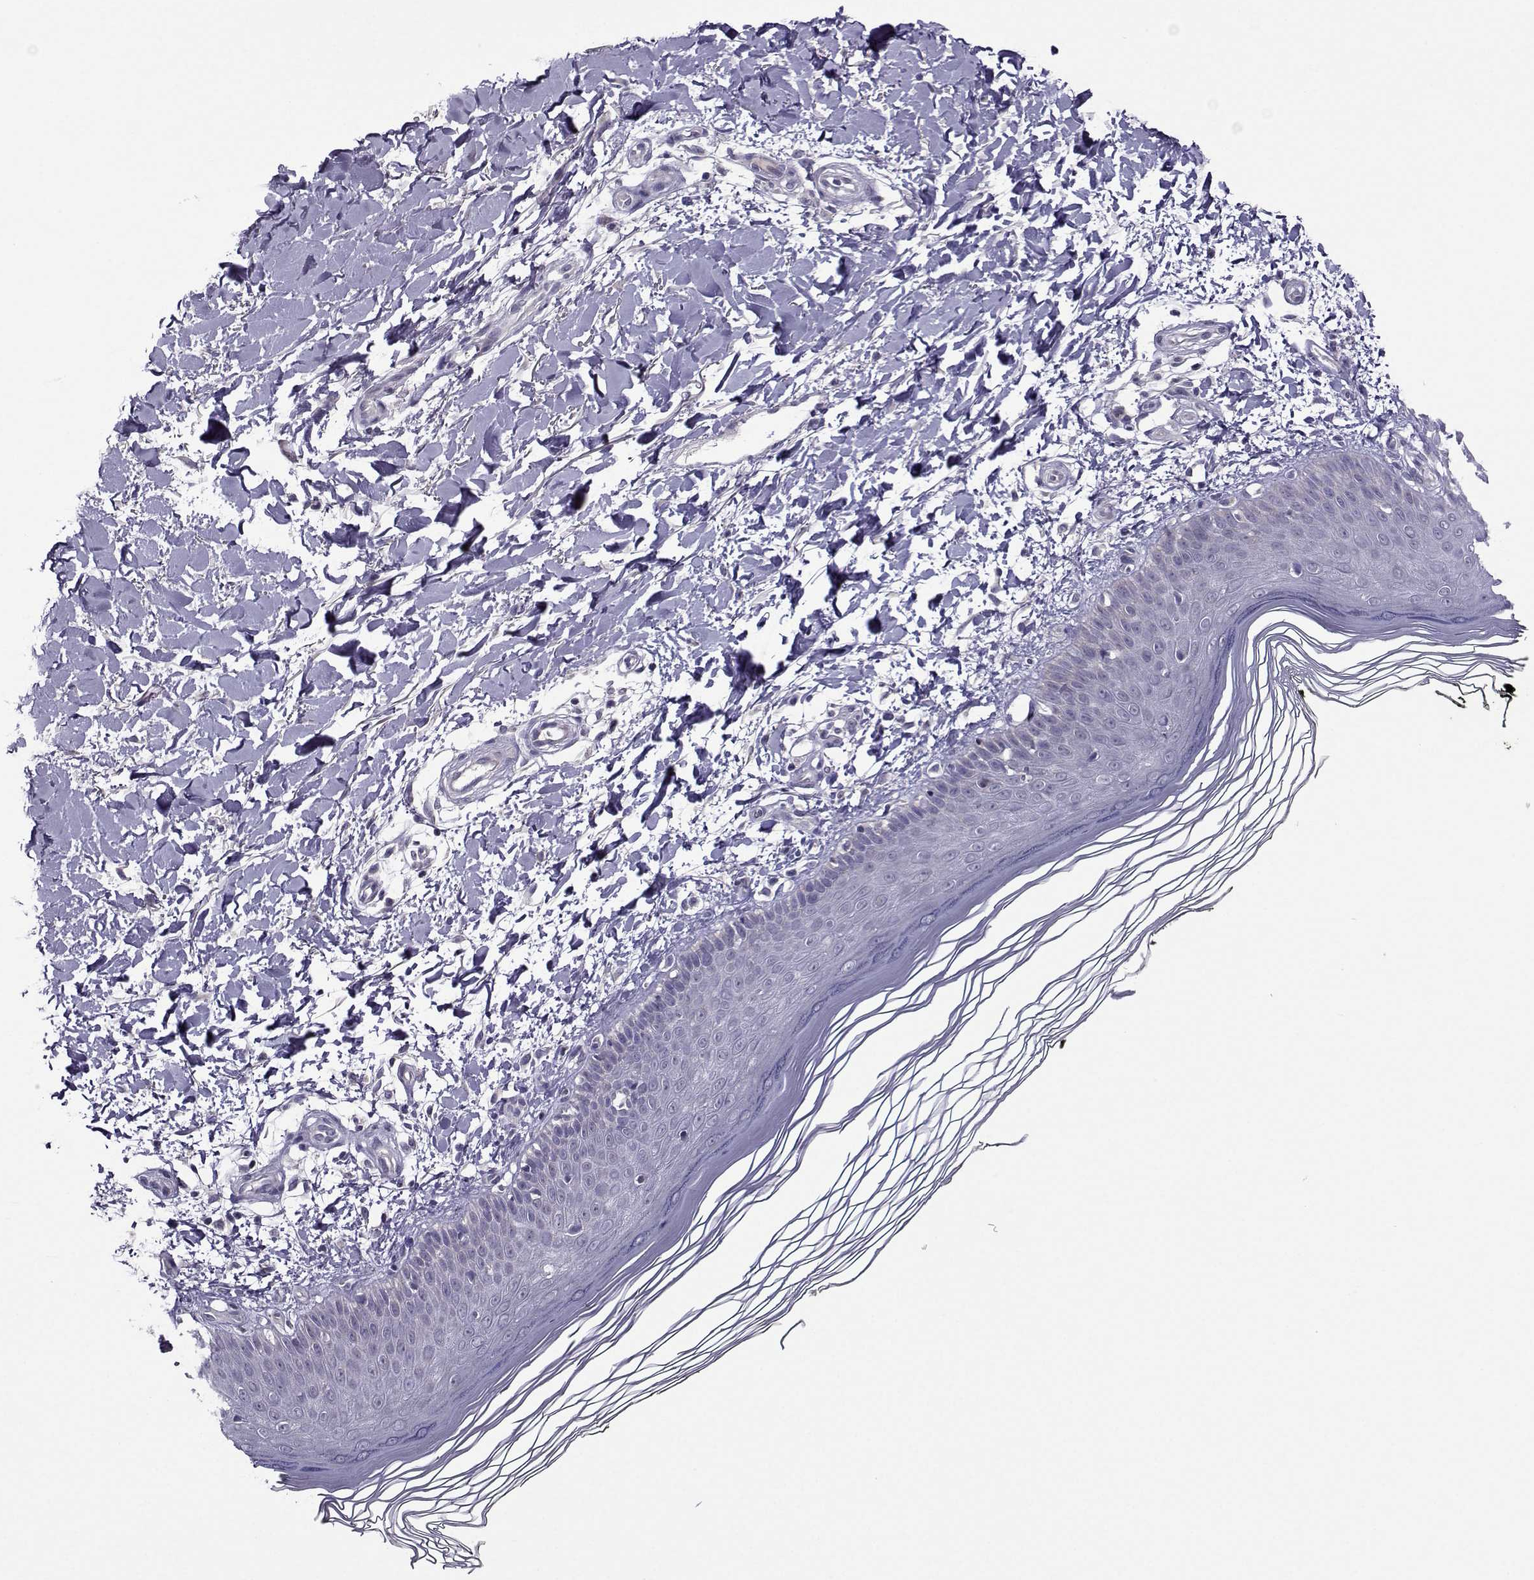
{"staining": {"intensity": "negative", "quantity": "none", "location": "none"}, "tissue": "skin", "cell_type": "Fibroblasts", "image_type": "normal", "snomed": [{"axis": "morphology", "description": "Normal tissue, NOS"}, {"axis": "topography", "description": "Skin"}], "caption": "Immunohistochemistry histopathology image of benign skin: human skin stained with DAB reveals no significant protein expression in fibroblasts. Nuclei are stained in blue.", "gene": "DDX20", "patient": {"sex": "female", "age": 62}}